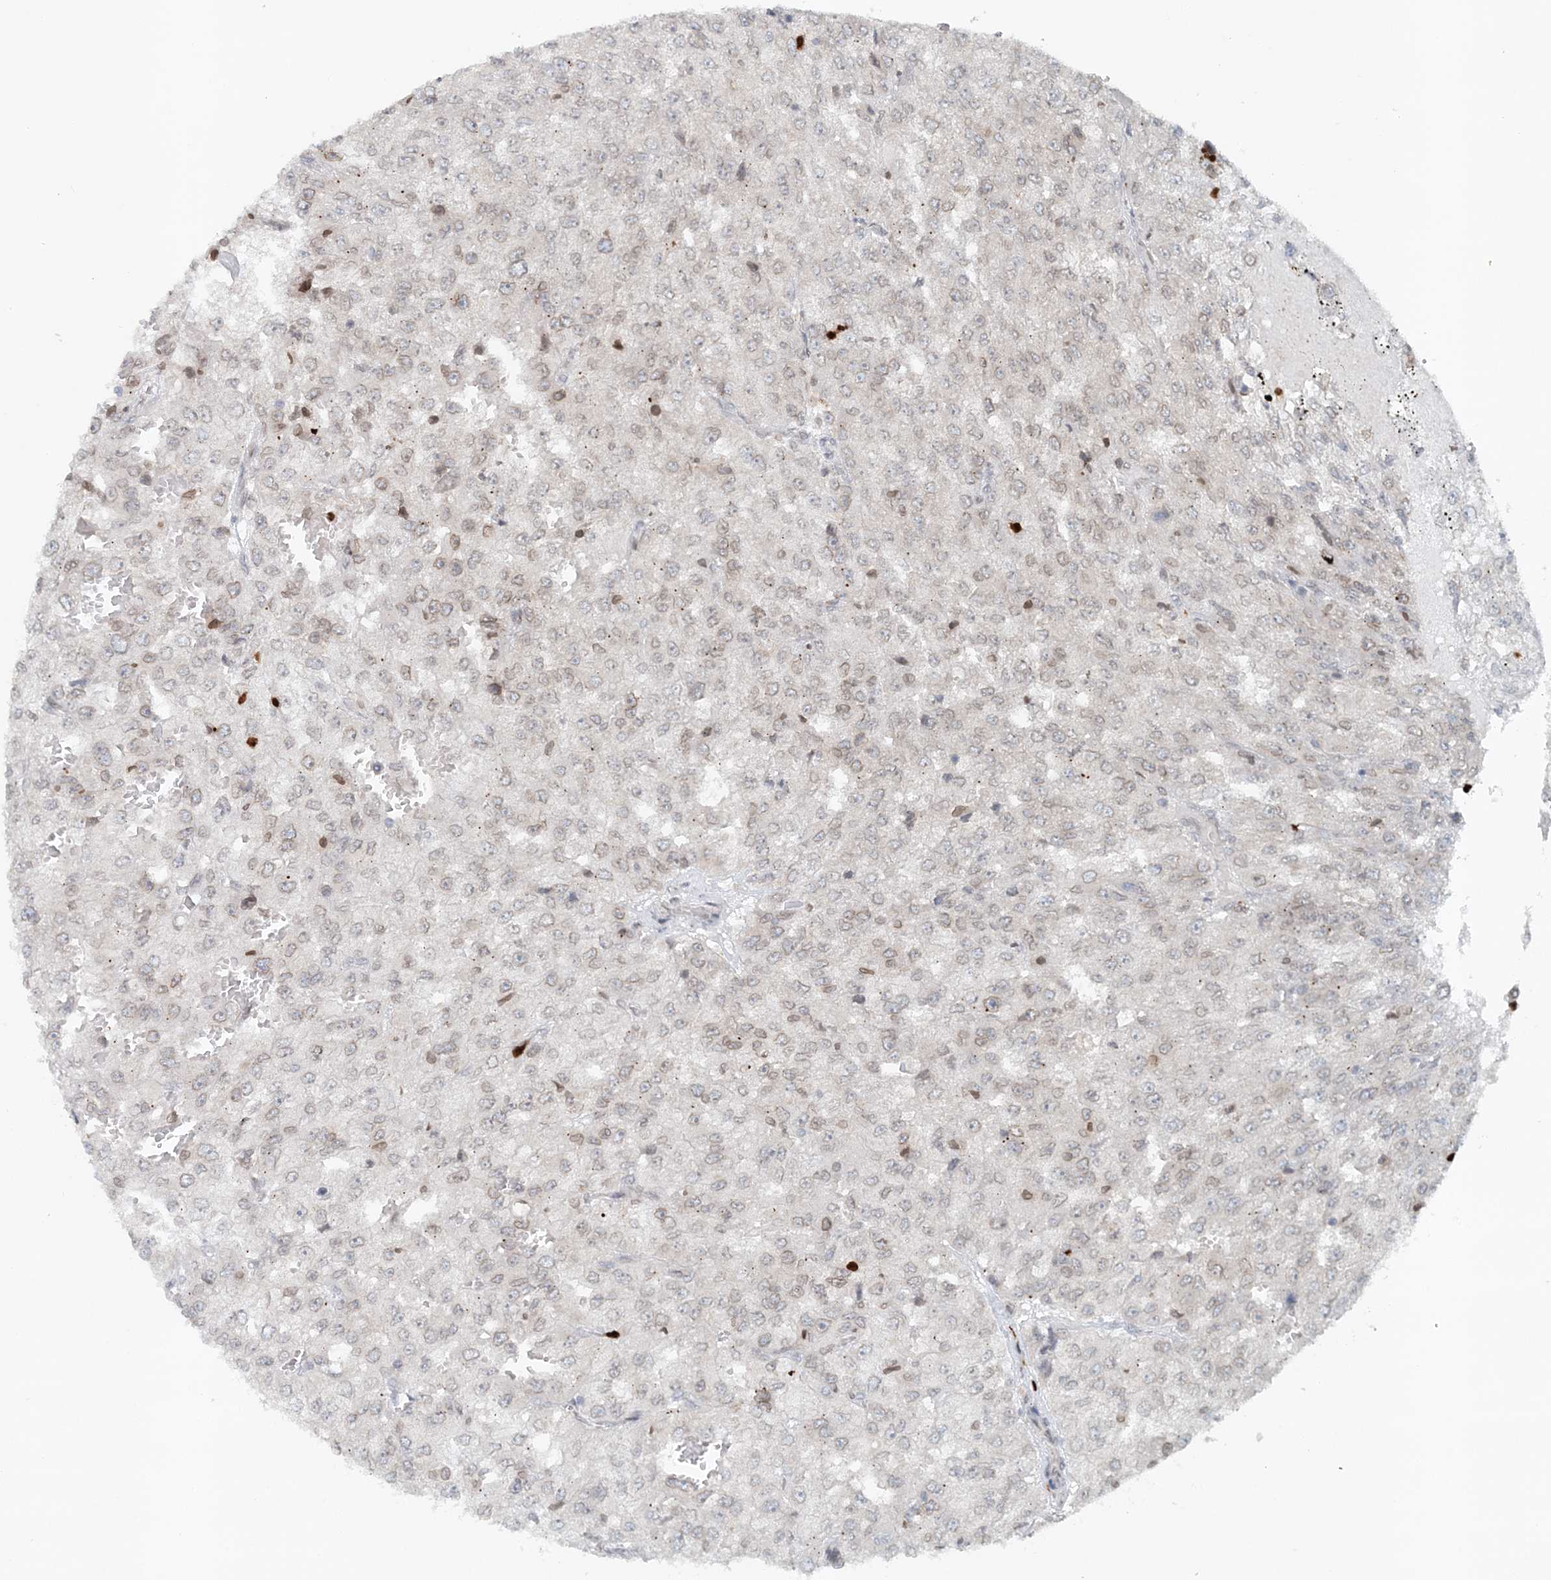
{"staining": {"intensity": "weak", "quantity": "<25%", "location": "cytoplasmic/membranous,nuclear"}, "tissue": "renal cancer", "cell_type": "Tumor cells", "image_type": "cancer", "snomed": [{"axis": "morphology", "description": "Adenocarcinoma, NOS"}, {"axis": "topography", "description": "Kidney"}], "caption": "The micrograph exhibits no significant expression in tumor cells of renal adenocarcinoma.", "gene": "NUP54", "patient": {"sex": "female", "age": 54}}